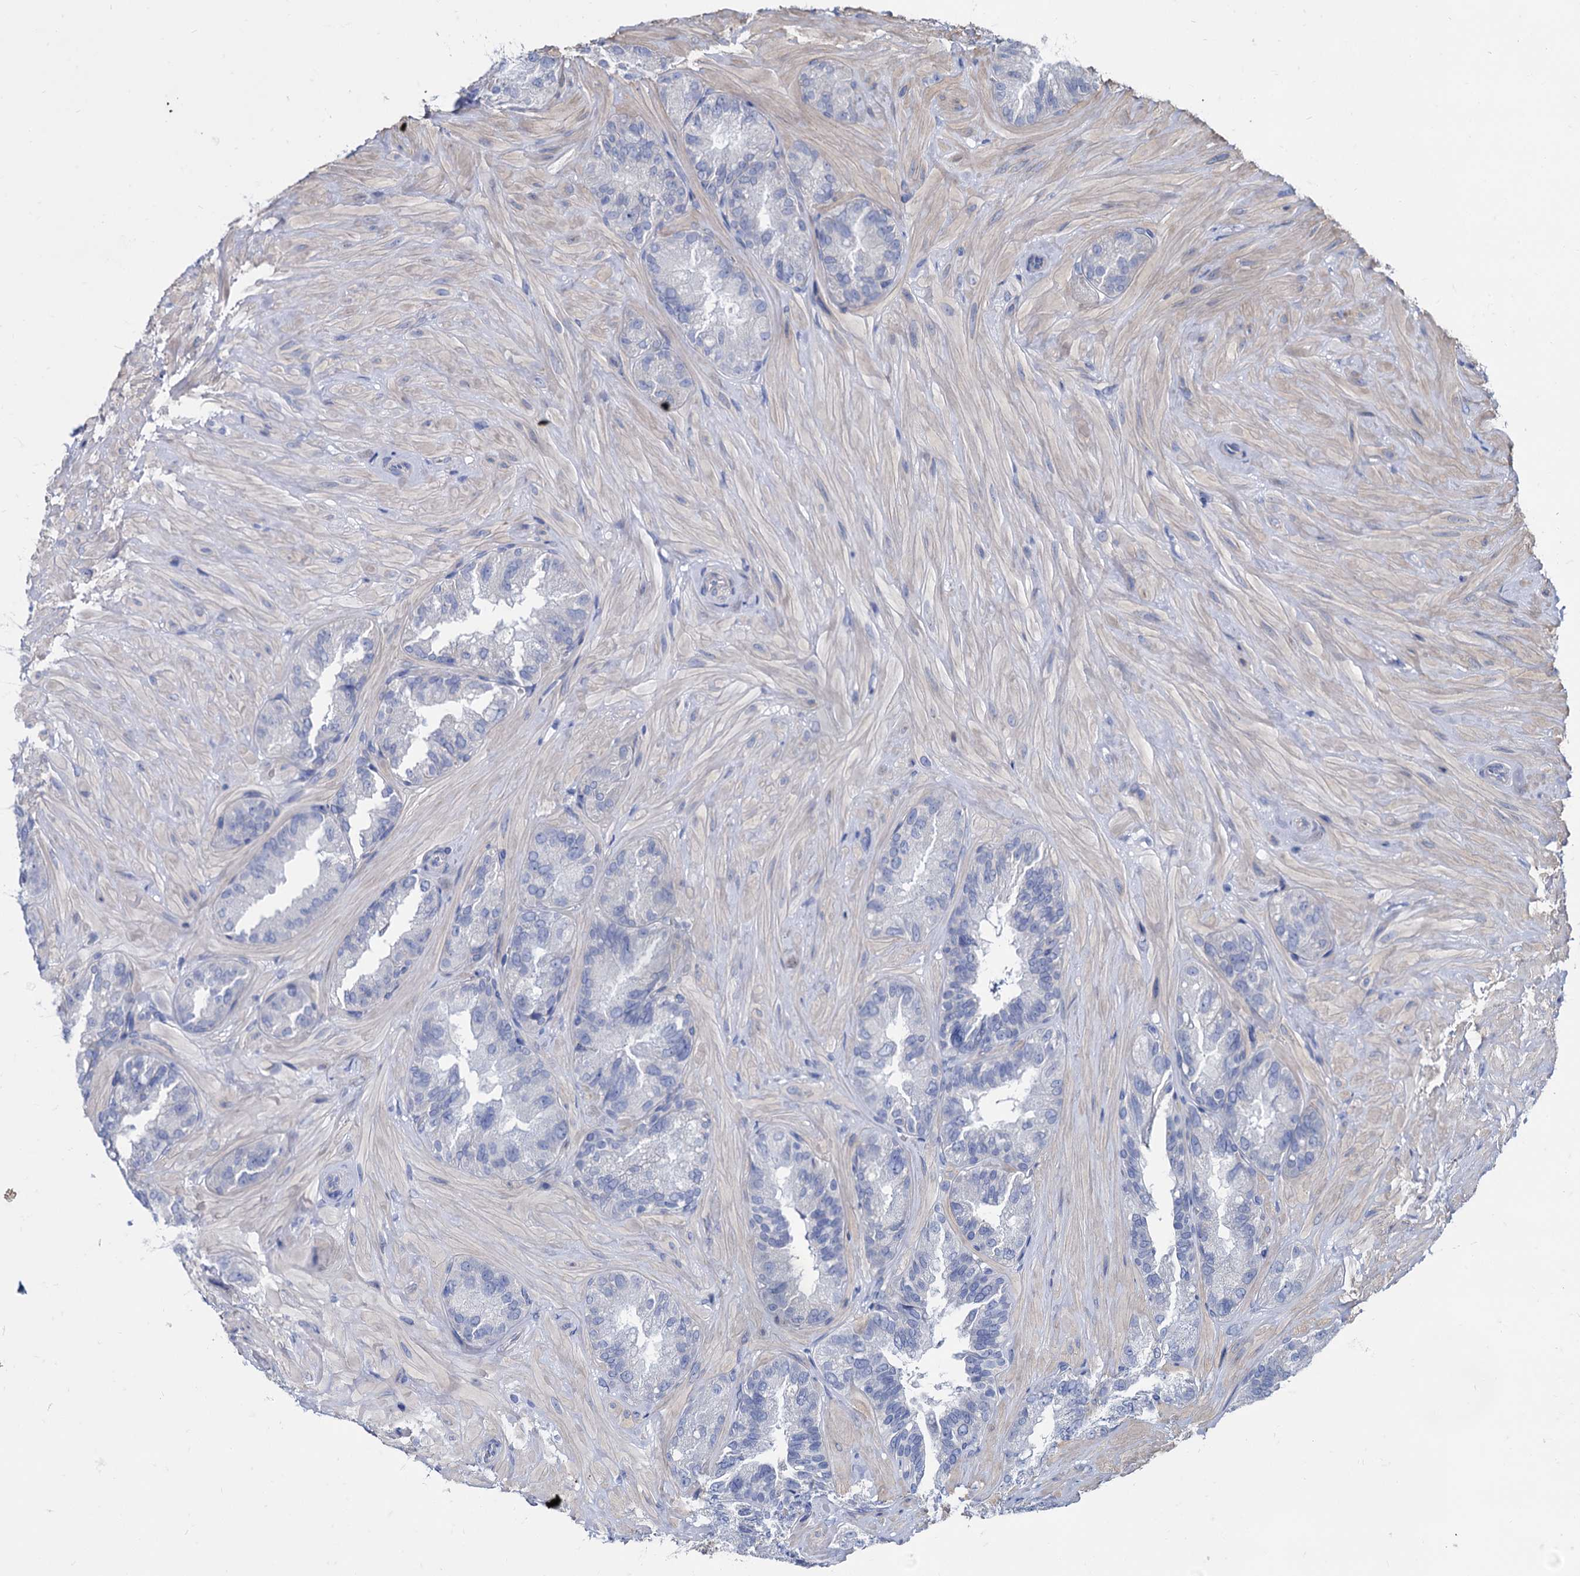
{"staining": {"intensity": "negative", "quantity": "none", "location": "none"}, "tissue": "seminal vesicle", "cell_type": "Glandular cells", "image_type": "normal", "snomed": [{"axis": "morphology", "description": "Normal tissue, NOS"}, {"axis": "topography", "description": "Prostate and seminal vesicle, NOS"}, {"axis": "topography", "description": "Prostate"}, {"axis": "topography", "description": "Seminal veicle"}], "caption": "High magnification brightfield microscopy of normal seminal vesicle stained with DAB (brown) and counterstained with hematoxylin (blue): glandular cells show no significant staining. Nuclei are stained in blue.", "gene": "FOXR2", "patient": {"sex": "male", "age": 67}}